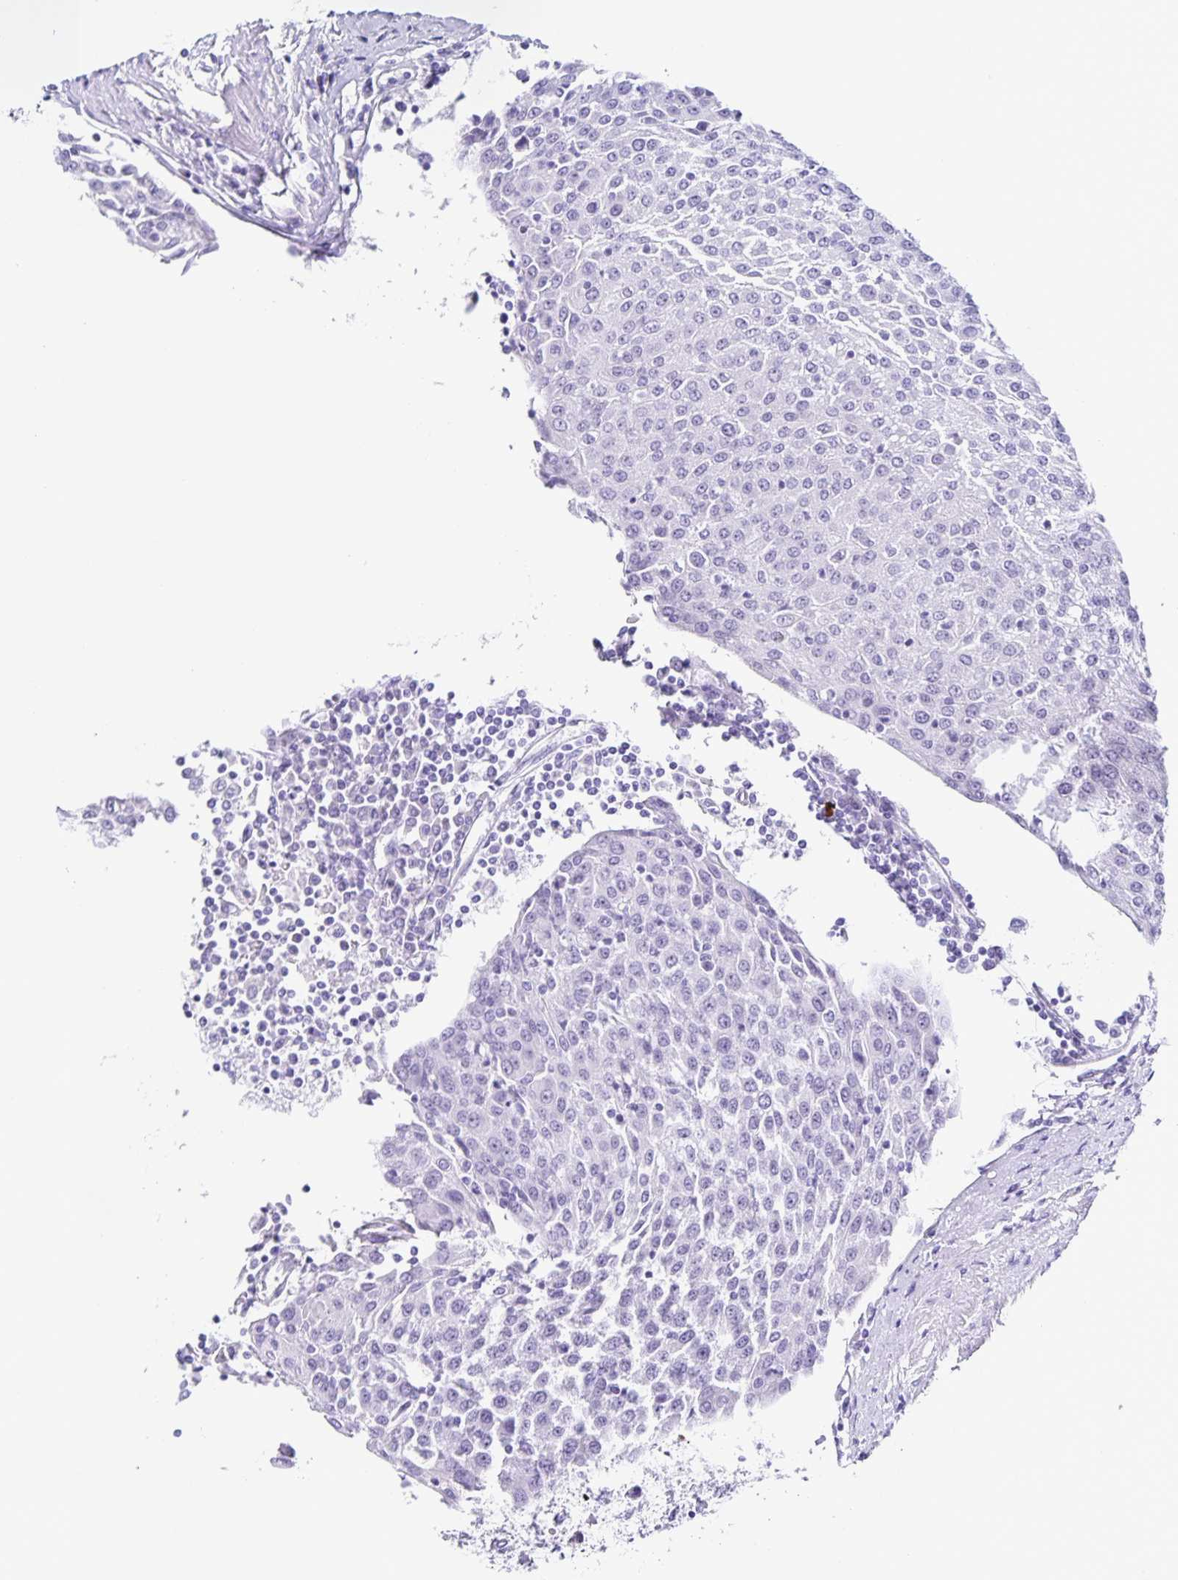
{"staining": {"intensity": "negative", "quantity": "none", "location": "none"}, "tissue": "urothelial cancer", "cell_type": "Tumor cells", "image_type": "cancer", "snomed": [{"axis": "morphology", "description": "Urothelial carcinoma, High grade"}, {"axis": "topography", "description": "Urinary bladder"}], "caption": "The IHC photomicrograph has no significant positivity in tumor cells of high-grade urothelial carcinoma tissue.", "gene": "FAM170A", "patient": {"sex": "female", "age": 85}}